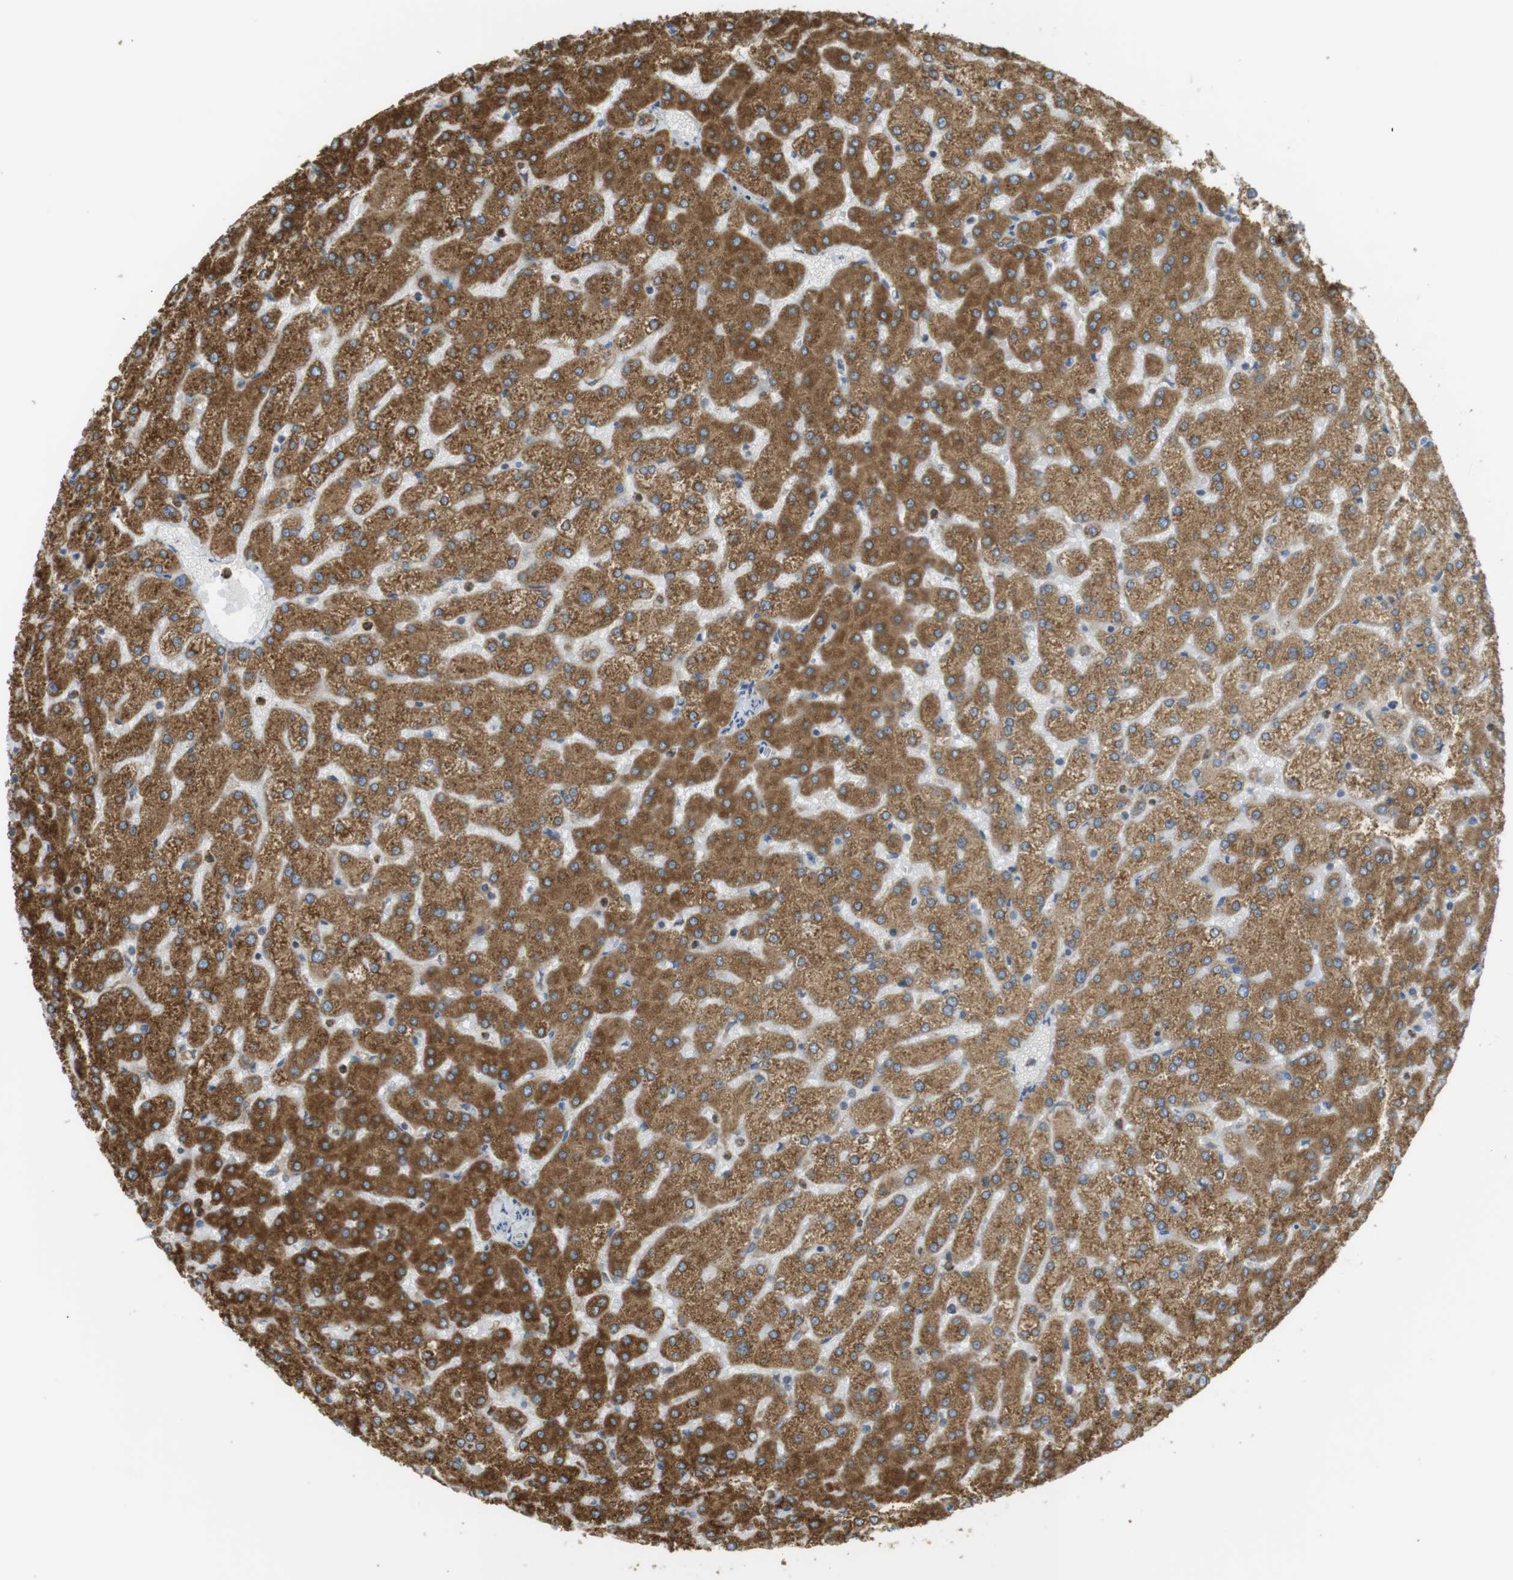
{"staining": {"intensity": "moderate", "quantity": ">75%", "location": "cytoplasmic/membranous"}, "tissue": "liver", "cell_type": "Cholangiocytes", "image_type": "normal", "snomed": [{"axis": "morphology", "description": "Normal tissue, NOS"}, {"axis": "topography", "description": "Liver"}], "caption": "Immunohistochemistry of unremarkable human liver reveals medium levels of moderate cytoplasmic/membranous expression in about >75% of cholangiocytes. Using DAB (3,3'-diaminobenzidine) (brown) and hematoxylin (blue) stains, captured at high magnification using brightfield microscopy.", "gene": "MBOAT2", "patient": {"sex": "female", "age": 32}}